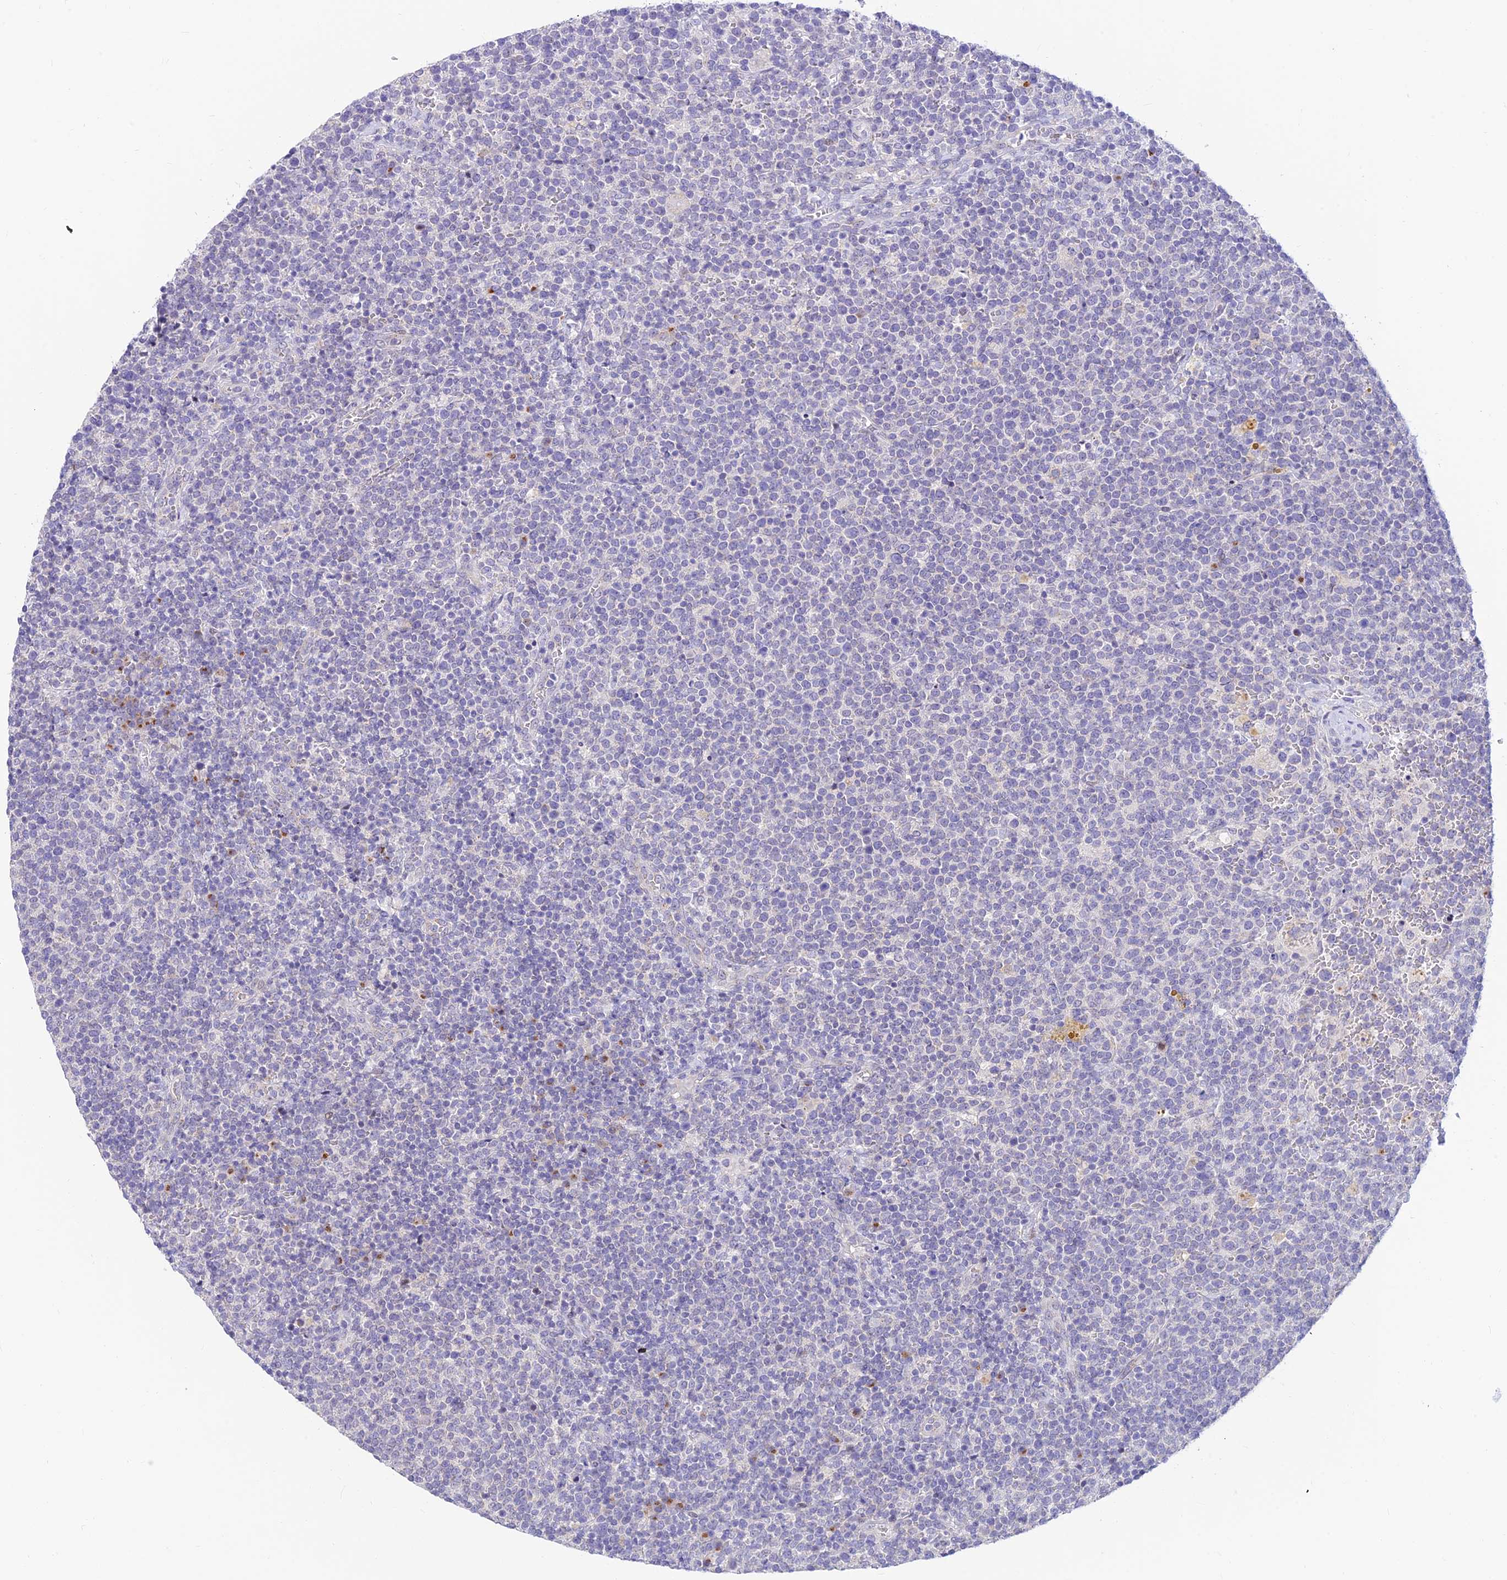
{"staining": {"intensity": "negative", "quantity": "none", "location": "none"}, "tissue": "lymphoma", "cell_type": "Tumor cells", "image_type": "cancer", "snomed": [{"axis": "morphology", "description": "Malignant lymphoma, non-Hodgkin's type, High grade"}, {"axis": "topography", "description": "Lymph node"}], "caption": "Tumor cells show no significant positivity in lymphoma.", "gene": "INKA1", "patient": {"sex": "male", "age": 61}}